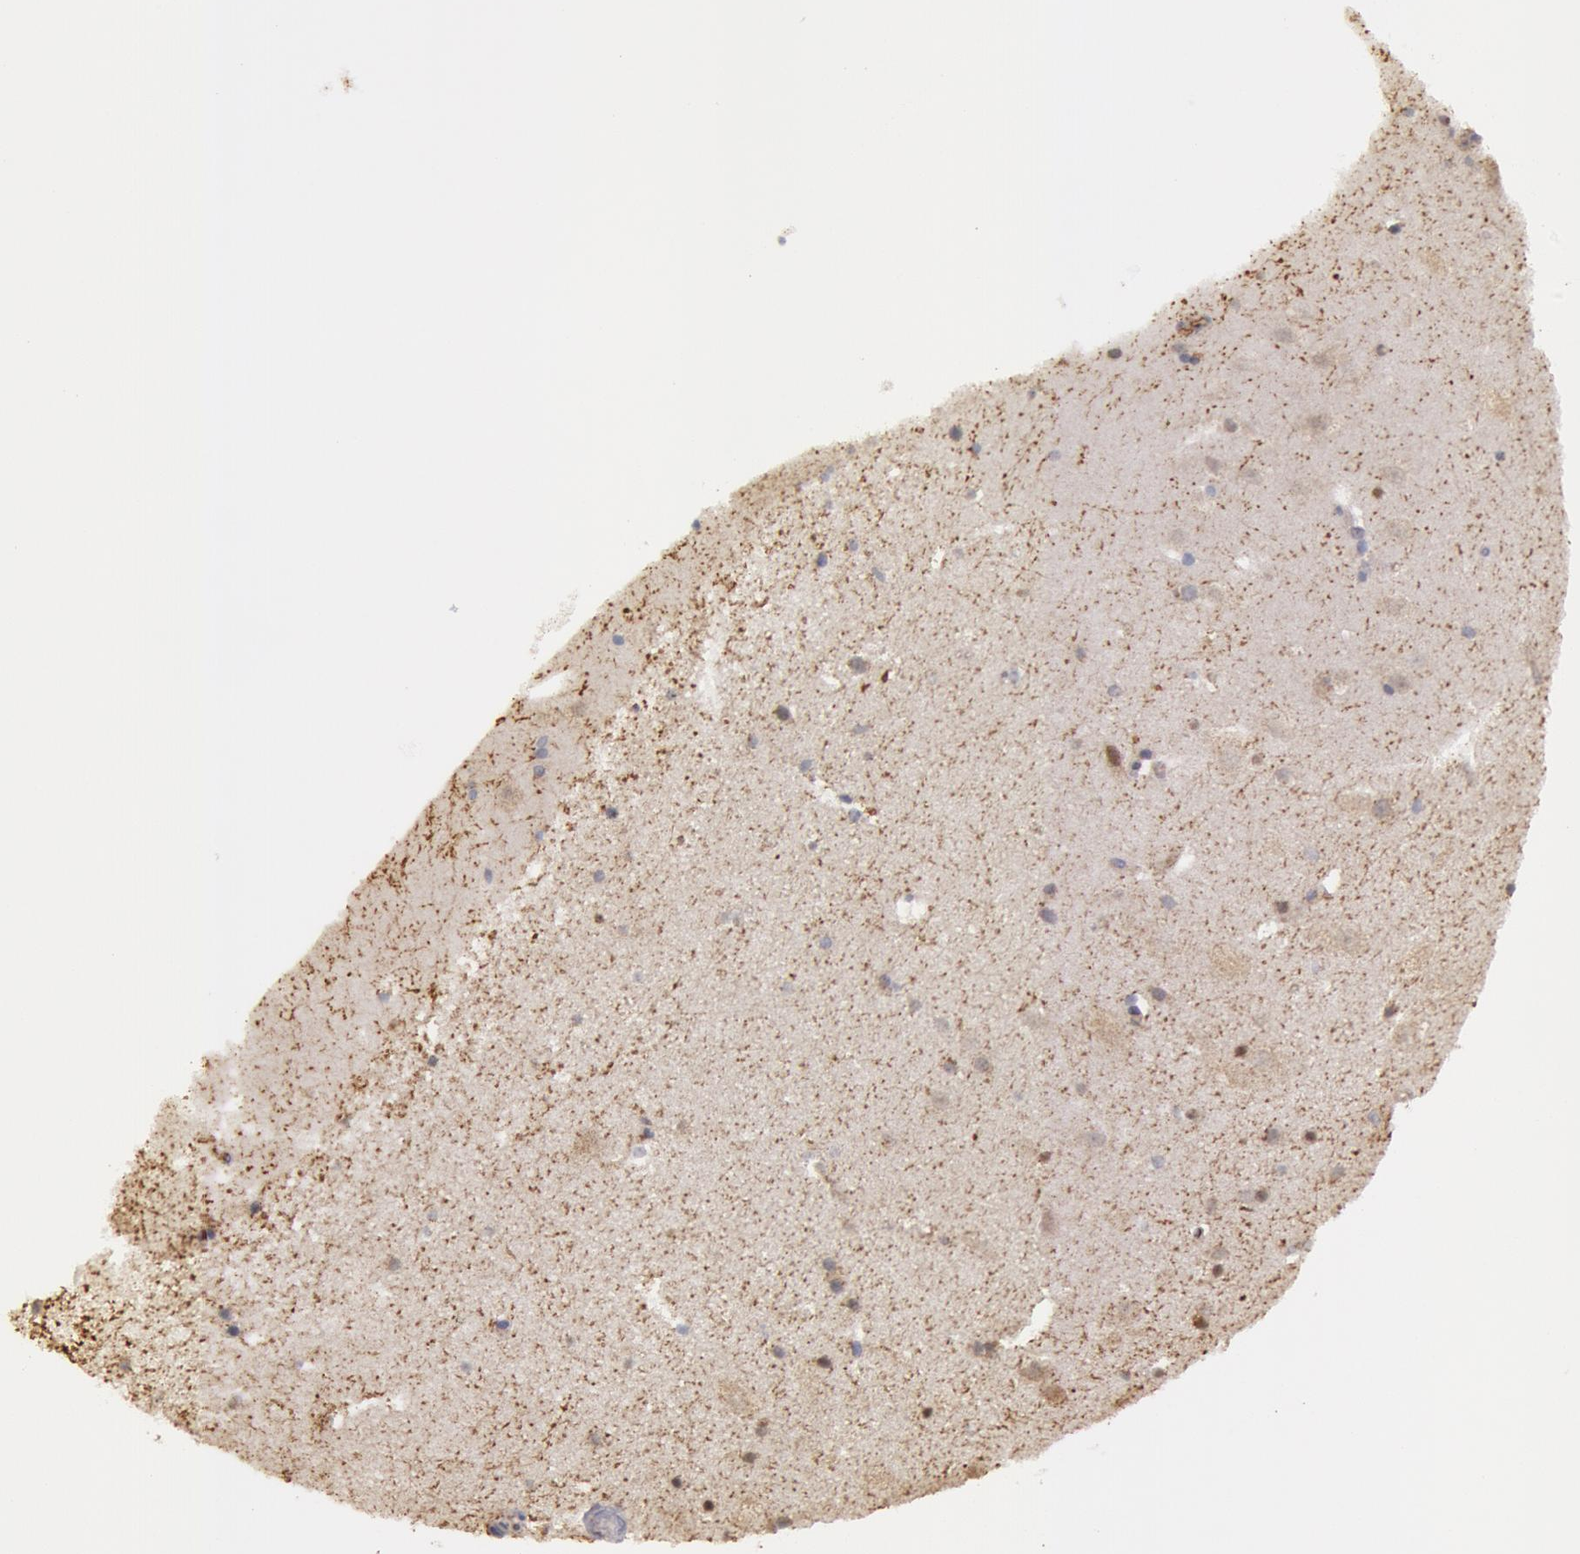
{"staining": {"intensity": "weak", "quantity": "<25%", "location": "cytoplasmic/membranous"}, "tissue": "hippocampus", "cell_type": "Glial cells", "image_type": "normal", "snomed": [{"axis": "morphology", "description": "Normal tissue, NOS"}, {"axis": "topography", "description": "Hippocampus"}], "caption": "High power microscopy micrograph of an immunohistochemistry (IHC) micrograph of unremarkable hippocampus, revealing no significant staining in glial cells. (Stains: DAB immunohistochemistry (IHC) with hematoxylin counter stain, Microscopy: brightfield microscopy at high magnification).", "gene": "ERBB2", "patient": {"sex": "male", "age": 45}}